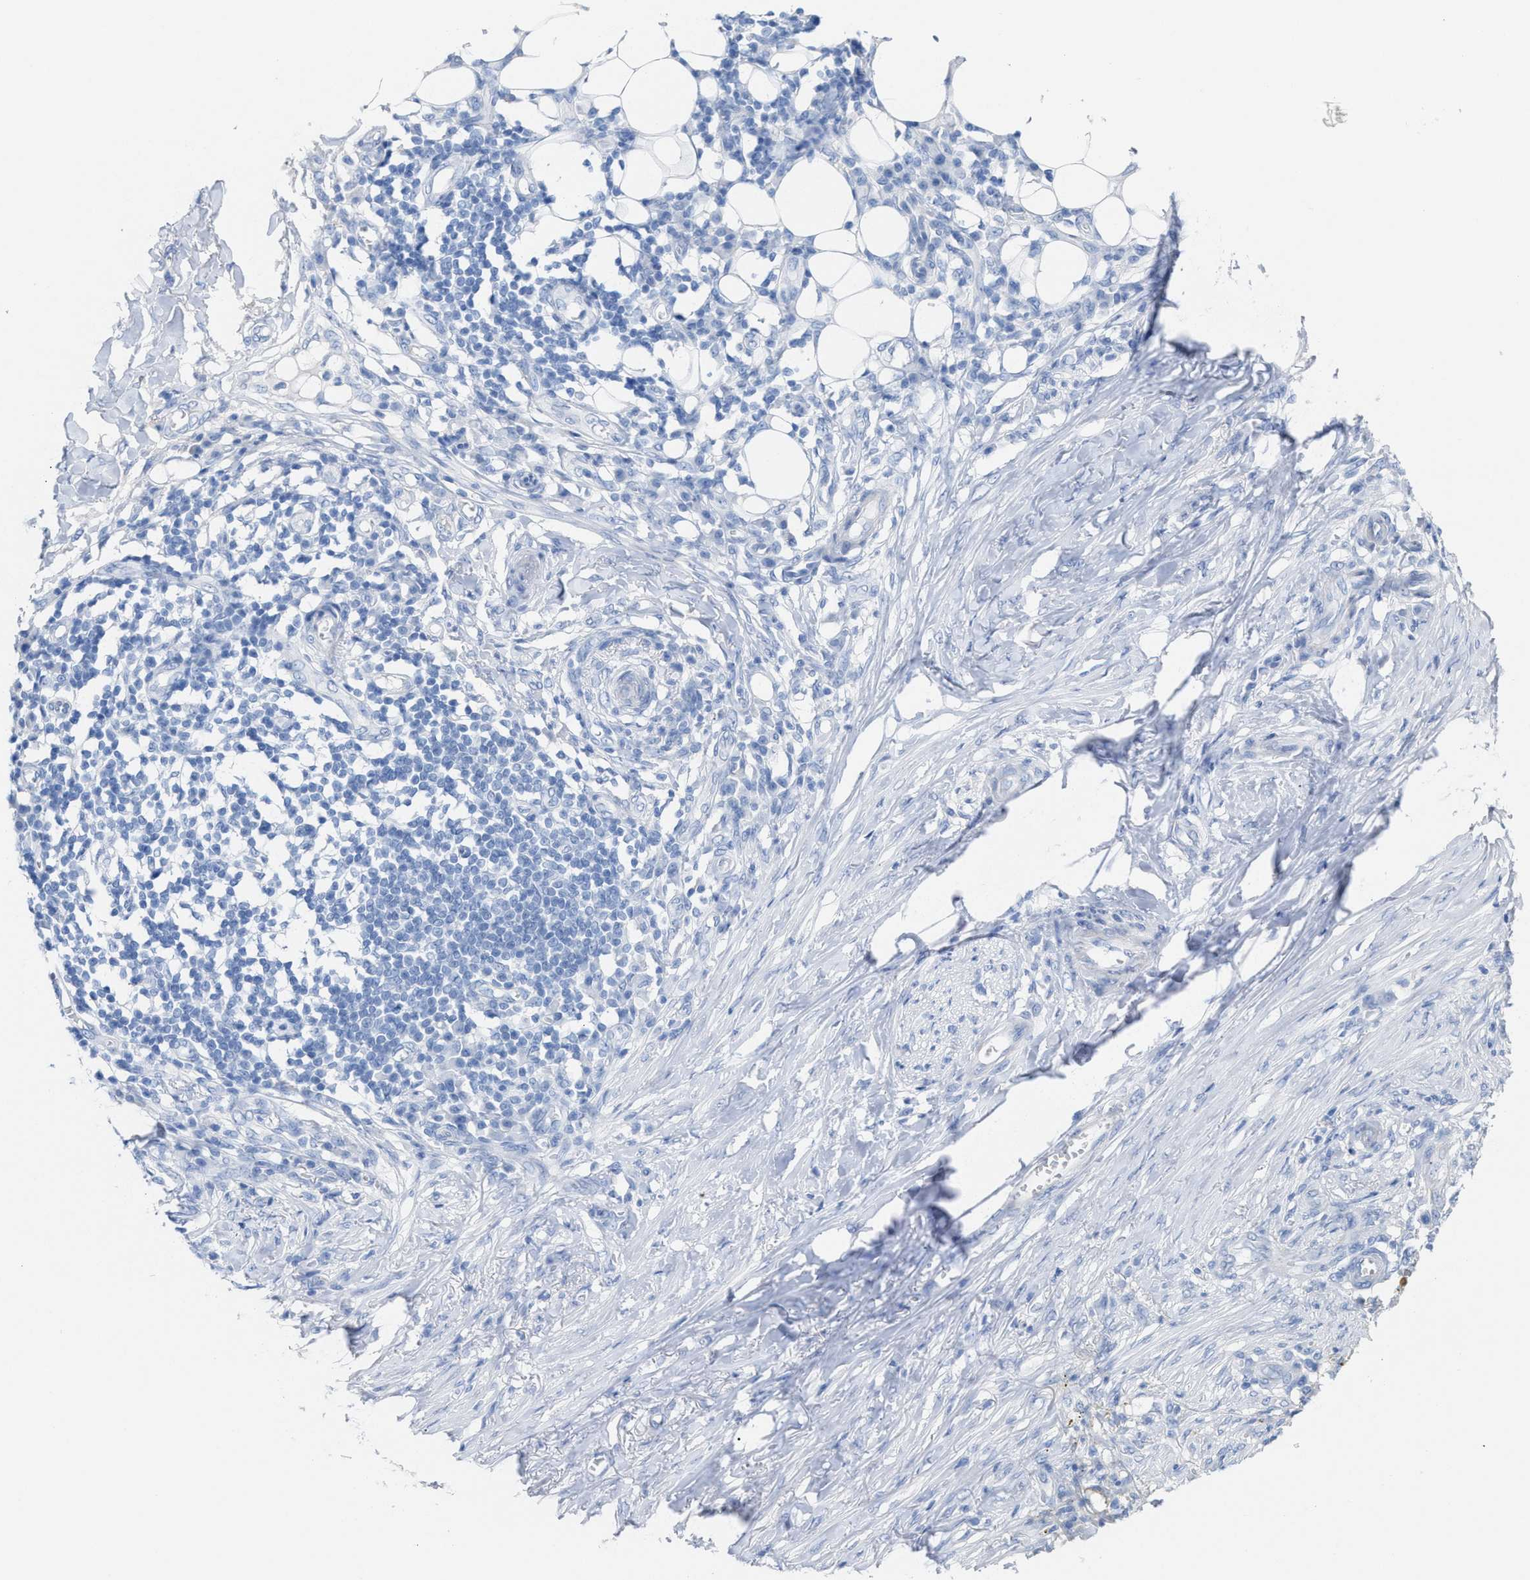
{"staining": {"intensity": "negative", "quantity": "none", "location": "none"}, "tissue": "skin cancer", "cell_type": "Tumor cells", "image_type": "cancer", "snomed": [{"axis": "morphology", "description": "Basal cell carcinoma"}, {"axis": "topography", "description": "Skin"}], "caption": "Tumor cells show no significant staining in basal cell carcinoma (skin).", "gene": "CPA1", "patient": {"sex": "male", "age": 85}}